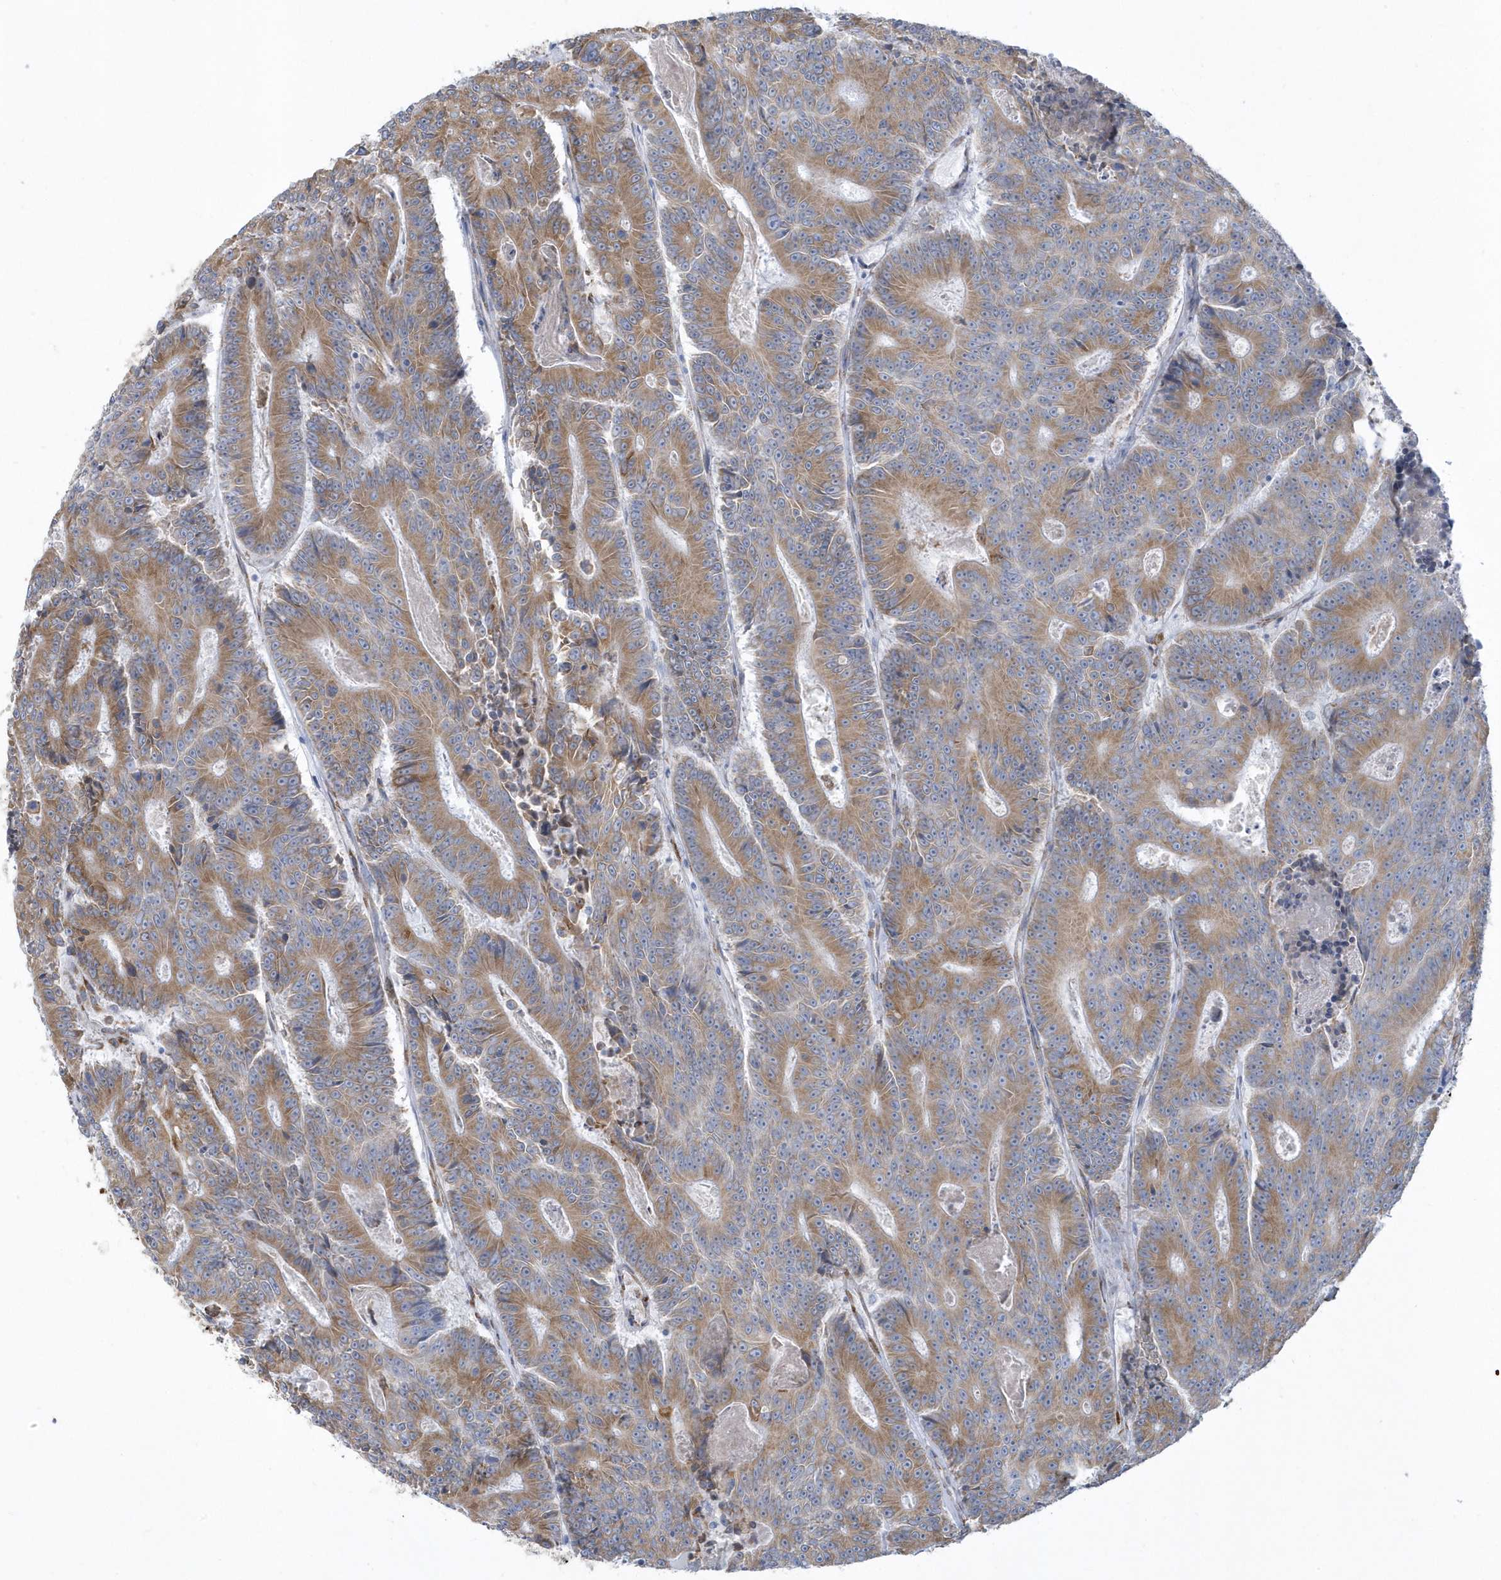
{"staining": {"intensity": "moderate", "quantity": ">75%", "location": "cytoplasmic/membranous"}, "tissue": "colorectal cancer", "cell_type": "Tumor cells", "image_type": "cancer", "snomed": [{"axis": "morphology", "description": "Adenocarcinoma, NOS"}, {"axis": "topography", "description": "Colon"}], "caption": "Protein expression analysis of human adenocarcinoma (colorectal) reveals moderate cytoplasmic/membranous expression in about >75% of tumor cells.", "gene": "DCAF1", "patient": {"sex": "male", "age": 83}}